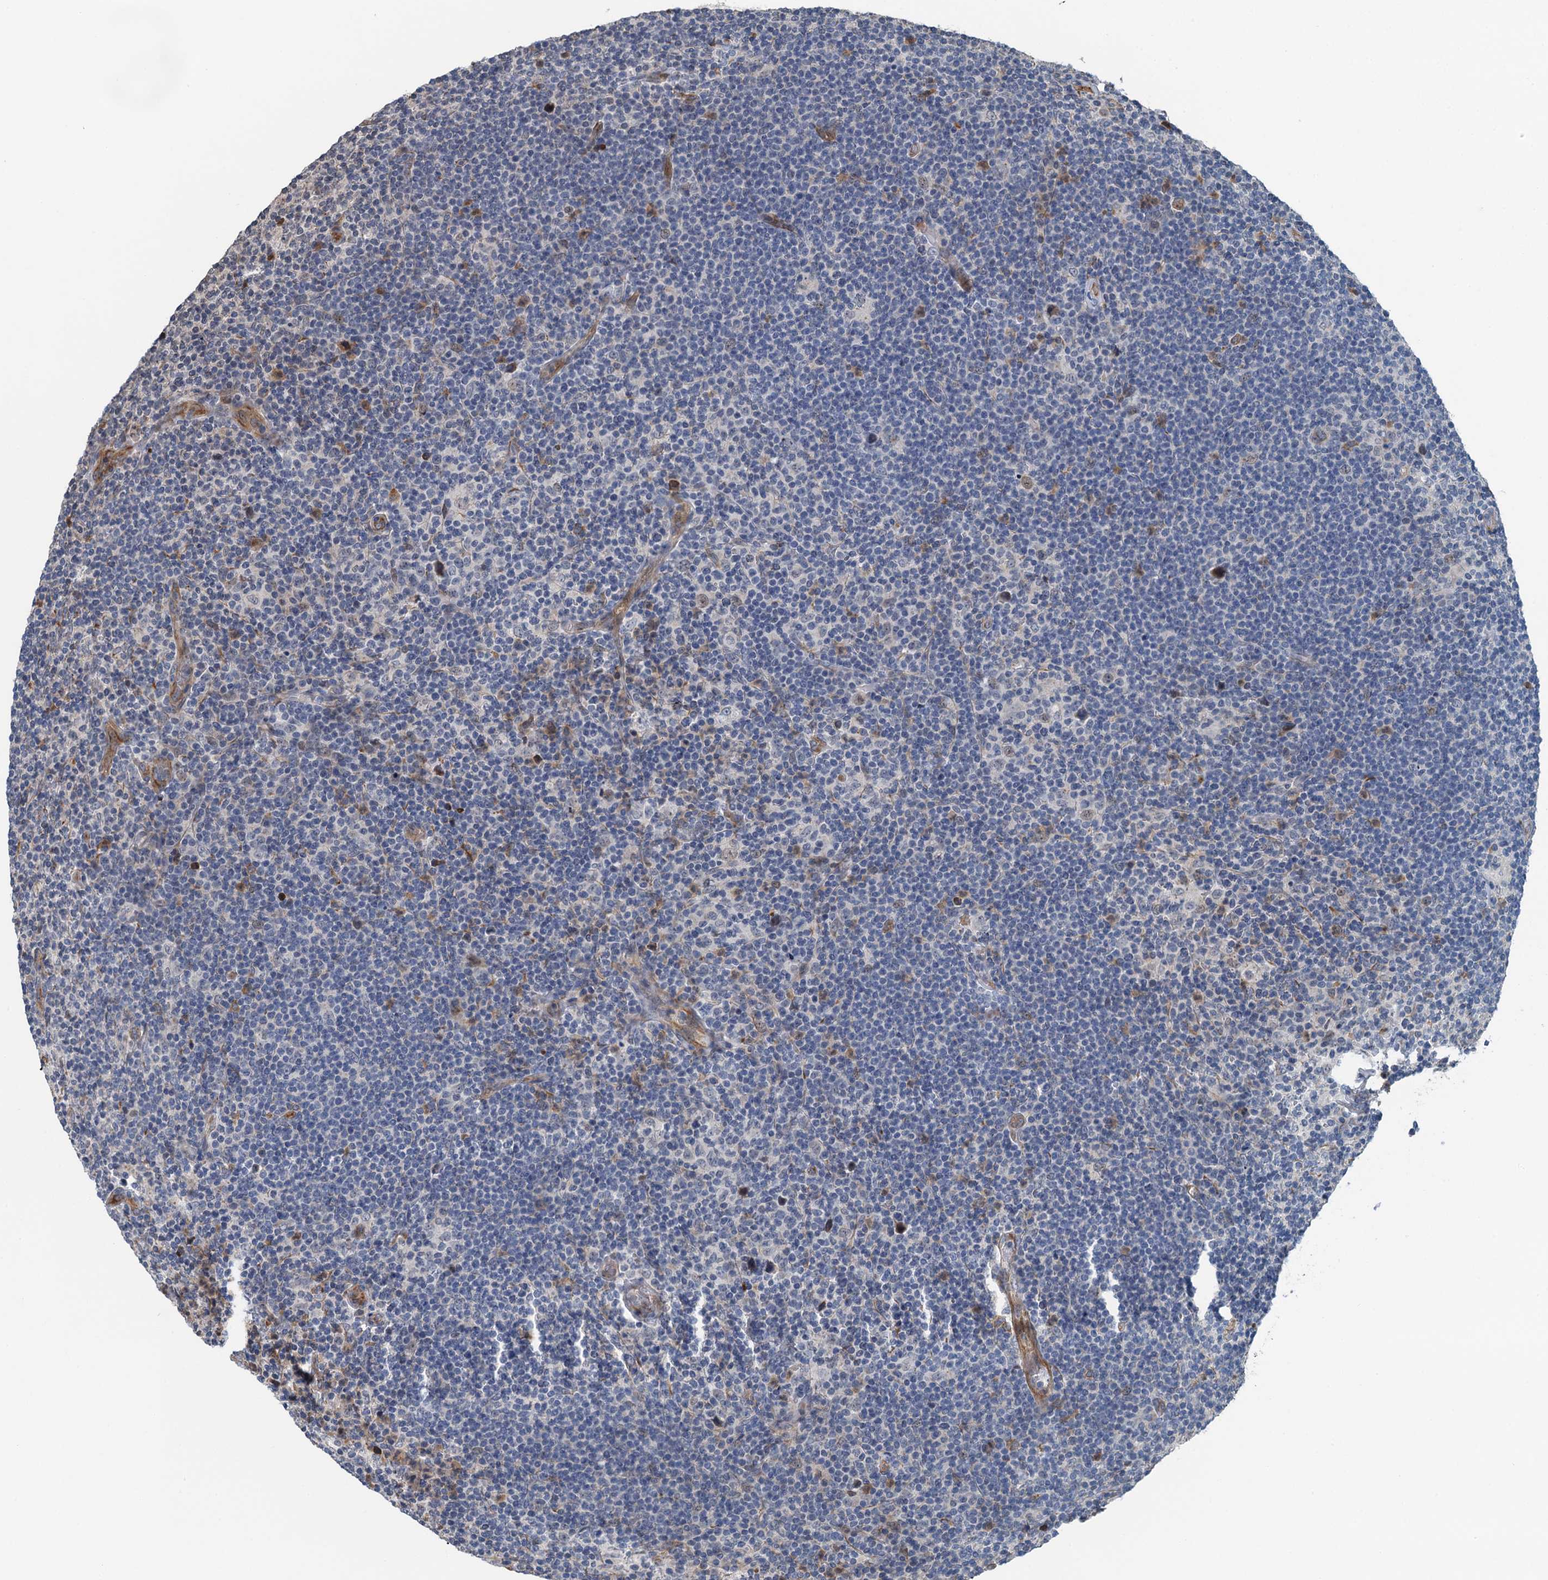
{"staining": {"intensity": "weak", "quantity": "<25%", "location": "nuclear"}, "tissue": "lymphoma", "cell_type": "Tumor cells", "image_type": "cancer", "snomed": [{"axis": "morphology", "description": "Hodgkin's disease, NOS"}, {"axis": "topography", "description": "Lymph node"}], "caption": "Immunohistochemistry (IHC) photomicrograph of neoplastic tissue: human Hodgkin's disease stained with DAB (3,3'-diaminobenzidine) exhibits no significant protein staining in tumor cells. Brightfield microscopy of IHC stained with DAB (brown) and hematoxylin (blue), captured at high magnification.", "gene": "WHAMM", "patient": {"sex": "female", "age": 57}}